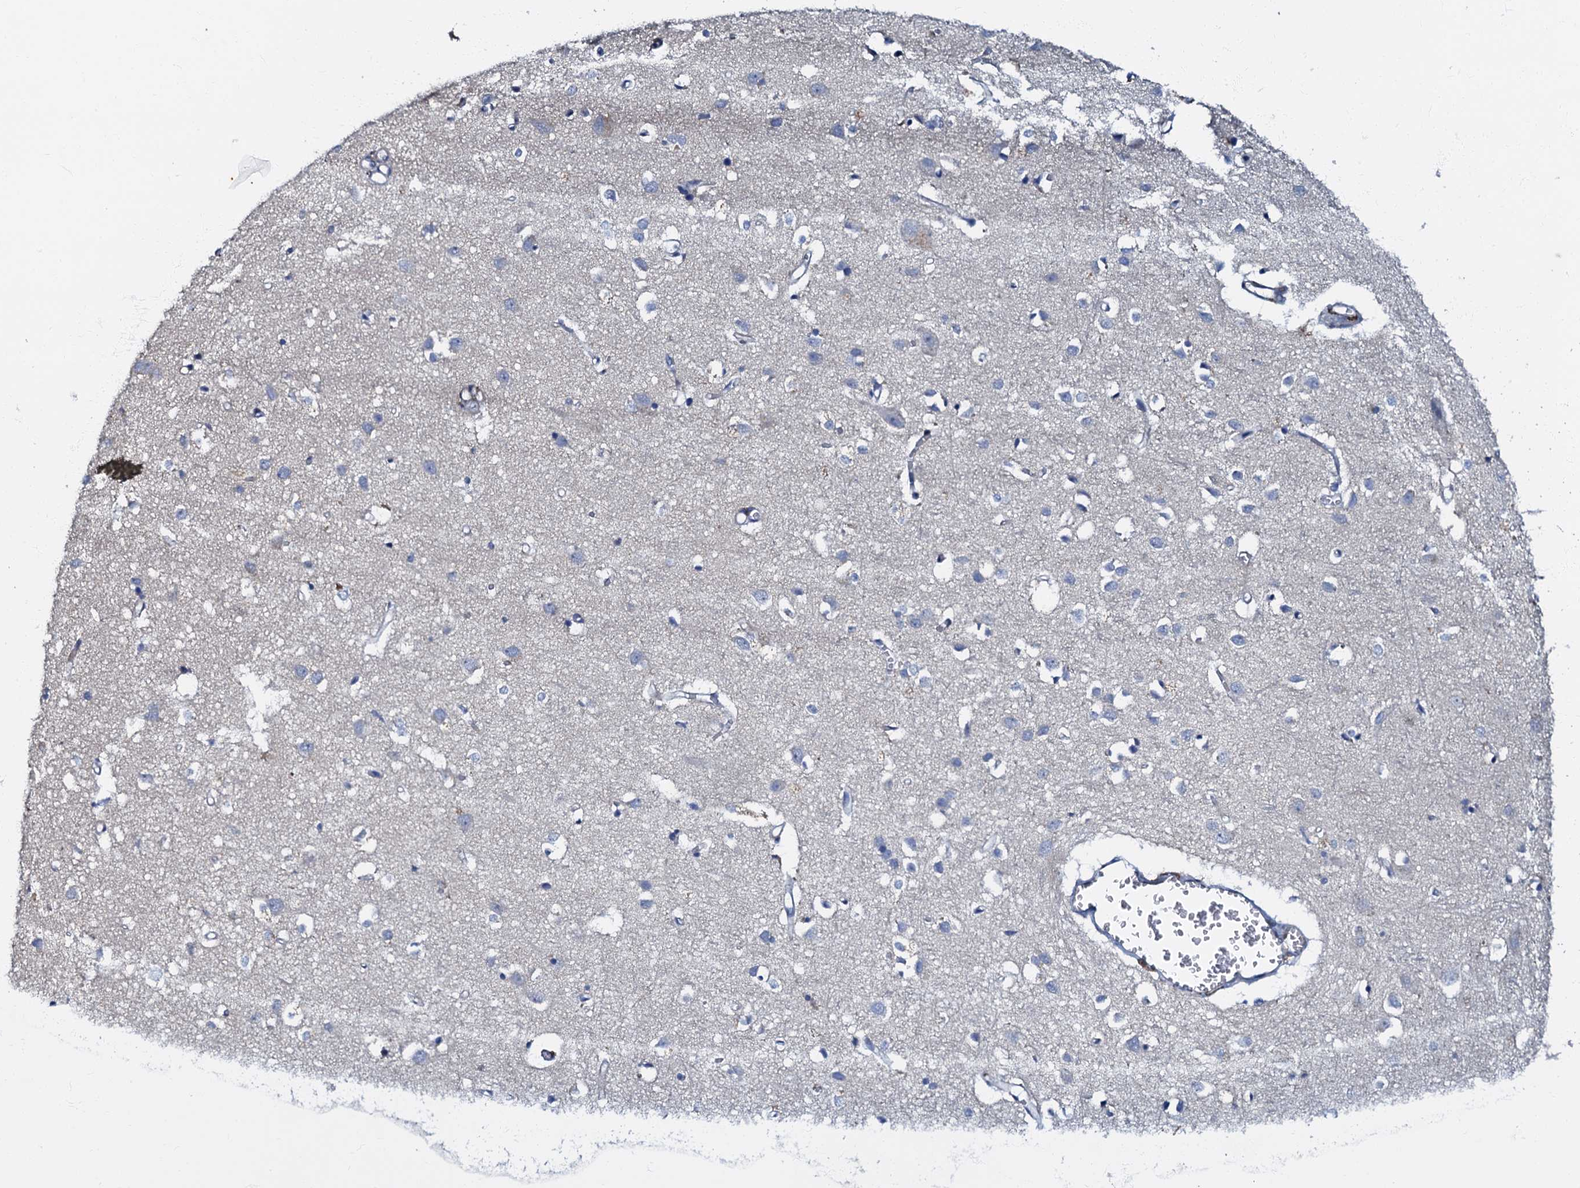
{"staining": {"intensity": "negative", "quantity": "none", "location": "none"}, "tissue": "cerebral cortex", "cell_type": "Endothelial cells", "image_type": "normal", "snomed": [{"axis": "morphology", "description": "Normal tissue, NOS"}, {"axis": "topography", "description": "Cerebral cortex"}], "caption": "DAB immunohistochemical staining of normal cerebral cortex exhibits no significant positivity in endothelial cells.", "gene": "OLAH", "patient": {"sex": "female", "age": 64}}